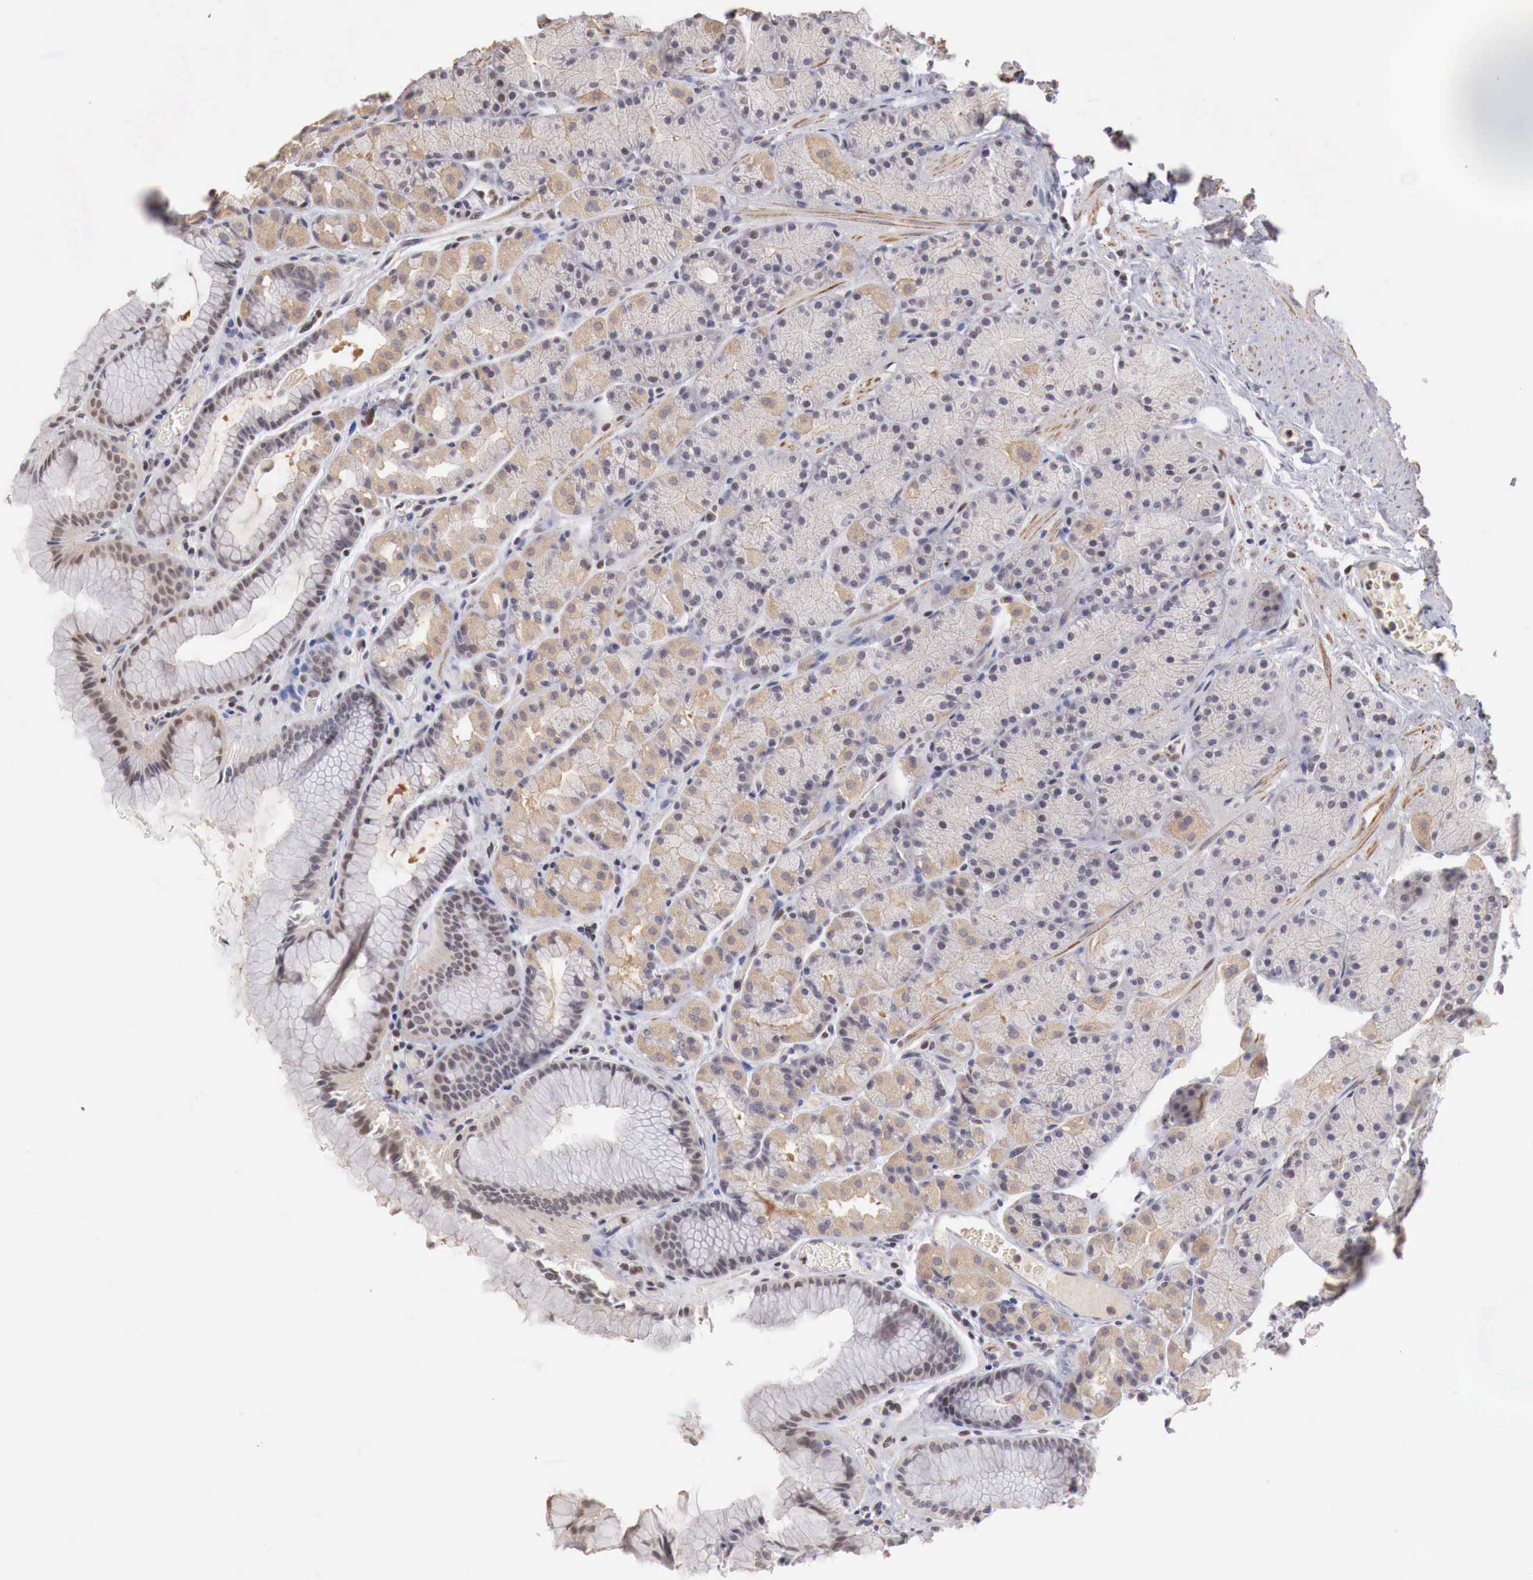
{"staining": {"intensity": "moderate", "quantity": "25%-75%", "location": "cytoplasmic/membranous"}, "tissue": "stomach", "cell_type": "Glandular cells", "image_type": "normal", "snomed": [{"axis": "morphology", "description": "Normal tissue, NOS"}, {"axis": "topography", "description": "Stomach, upper"}], "caption": "A histopathology image of human stomach stained for a protein demonstrates moderate cytoplasmic/membranous brown staining in glandular cells.", "gene": "TBC1D9", "patient": {"sex": "male", "age": 72}}